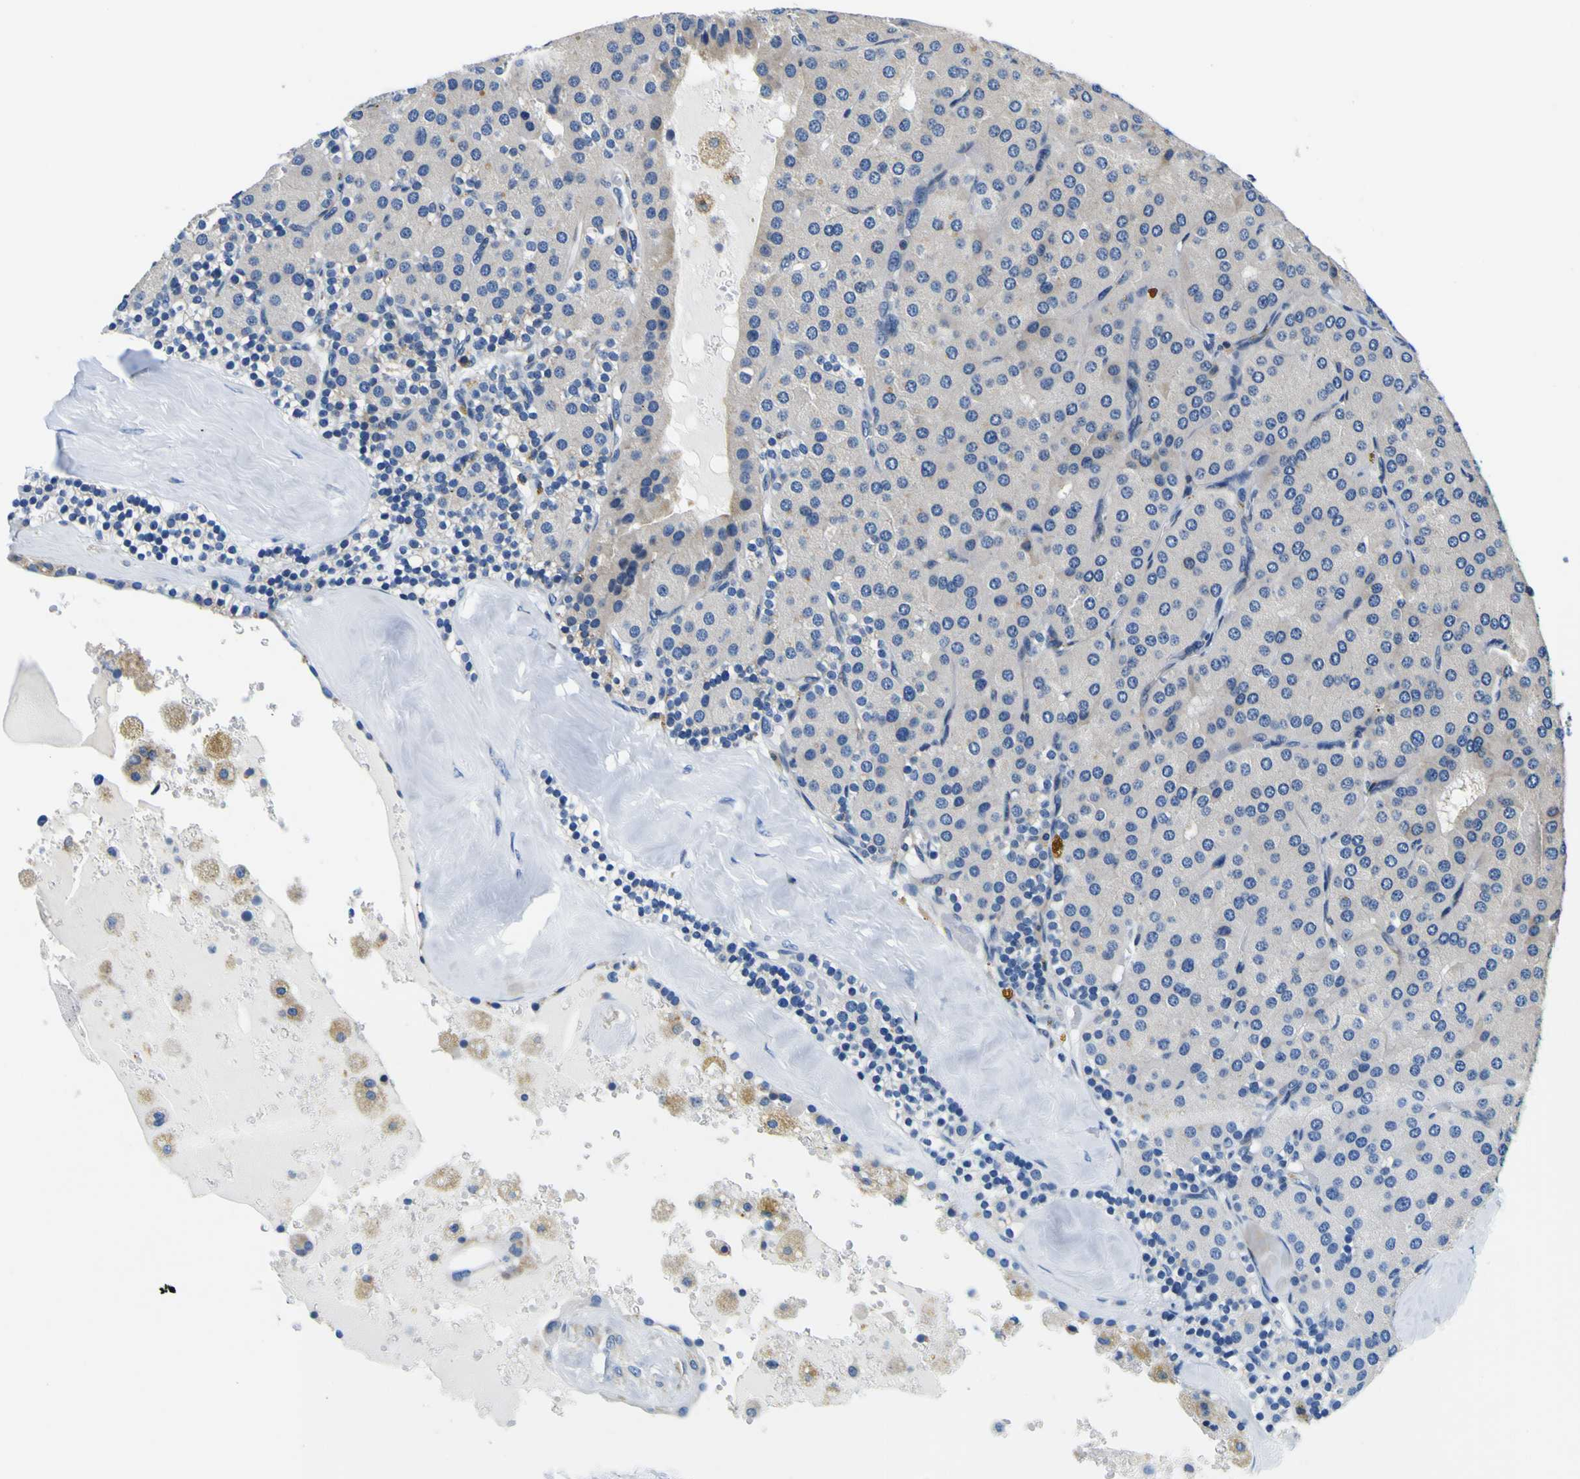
{"staining": {"intensity": "negative", "quantity": "none", "location": "none"}, "tissue": "parathyroid gland", "cell_type": "Glandular cells", "image_type": "normal", "snomed": [{"axis": "morphology", "description": "Normal tissue, NOS"}, {"axis": "morphology", "description": "Adenoma, NOS"}, {"axis": "topography", "description": "Parathyroid gland"}], "caption": "Parathyroid gland was stained to show a protein in brown. There is no significant positivity in glandular cells. Brightfield microscopy of IHC stained with DAB (brown) and hematoxylin (blue), captured at high magnification.", "gene": "NLRP3", "patient": {"sex": "female", "age": 86}}